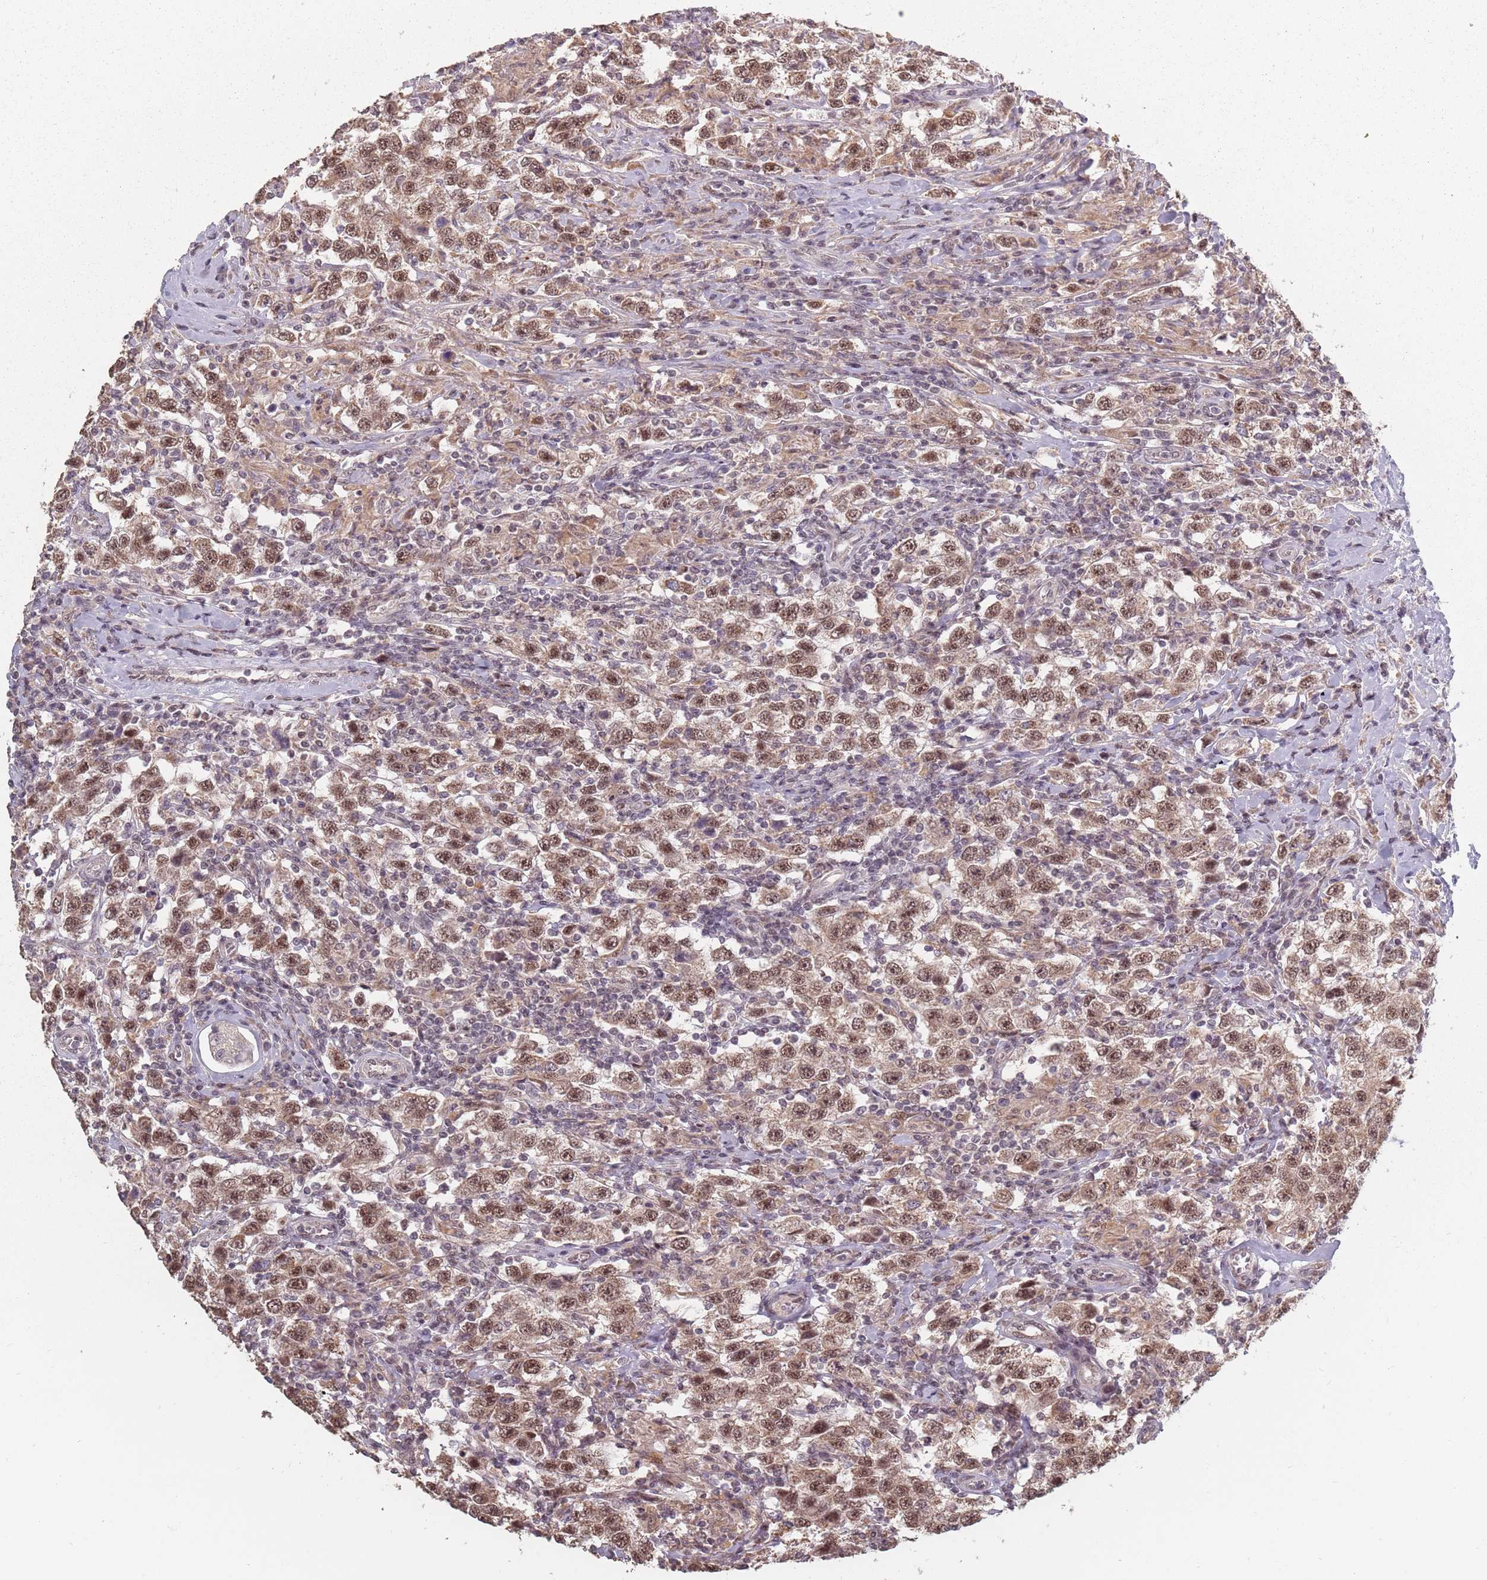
{"staining": {"intensity": "moderate", "quantity": ">75%", "location": "nuclear"}, "tissue": "testis cancer", "cell_type": "Tumor cells", "image_type": "cancer", "snomed": [{"axis": "morphology", "description": "Seminoma, NOS"}, {"axis": "topography", "description": "Testis"}], "caption": "Immunohistochemistry image of testis cancer stained for a protein (brown), which demonstrates medium levels of moderate nuclear staining in approximately >75% of tumor cells.", "gene": "VPS52", "patient": {"sex": "male", "age": 41}}